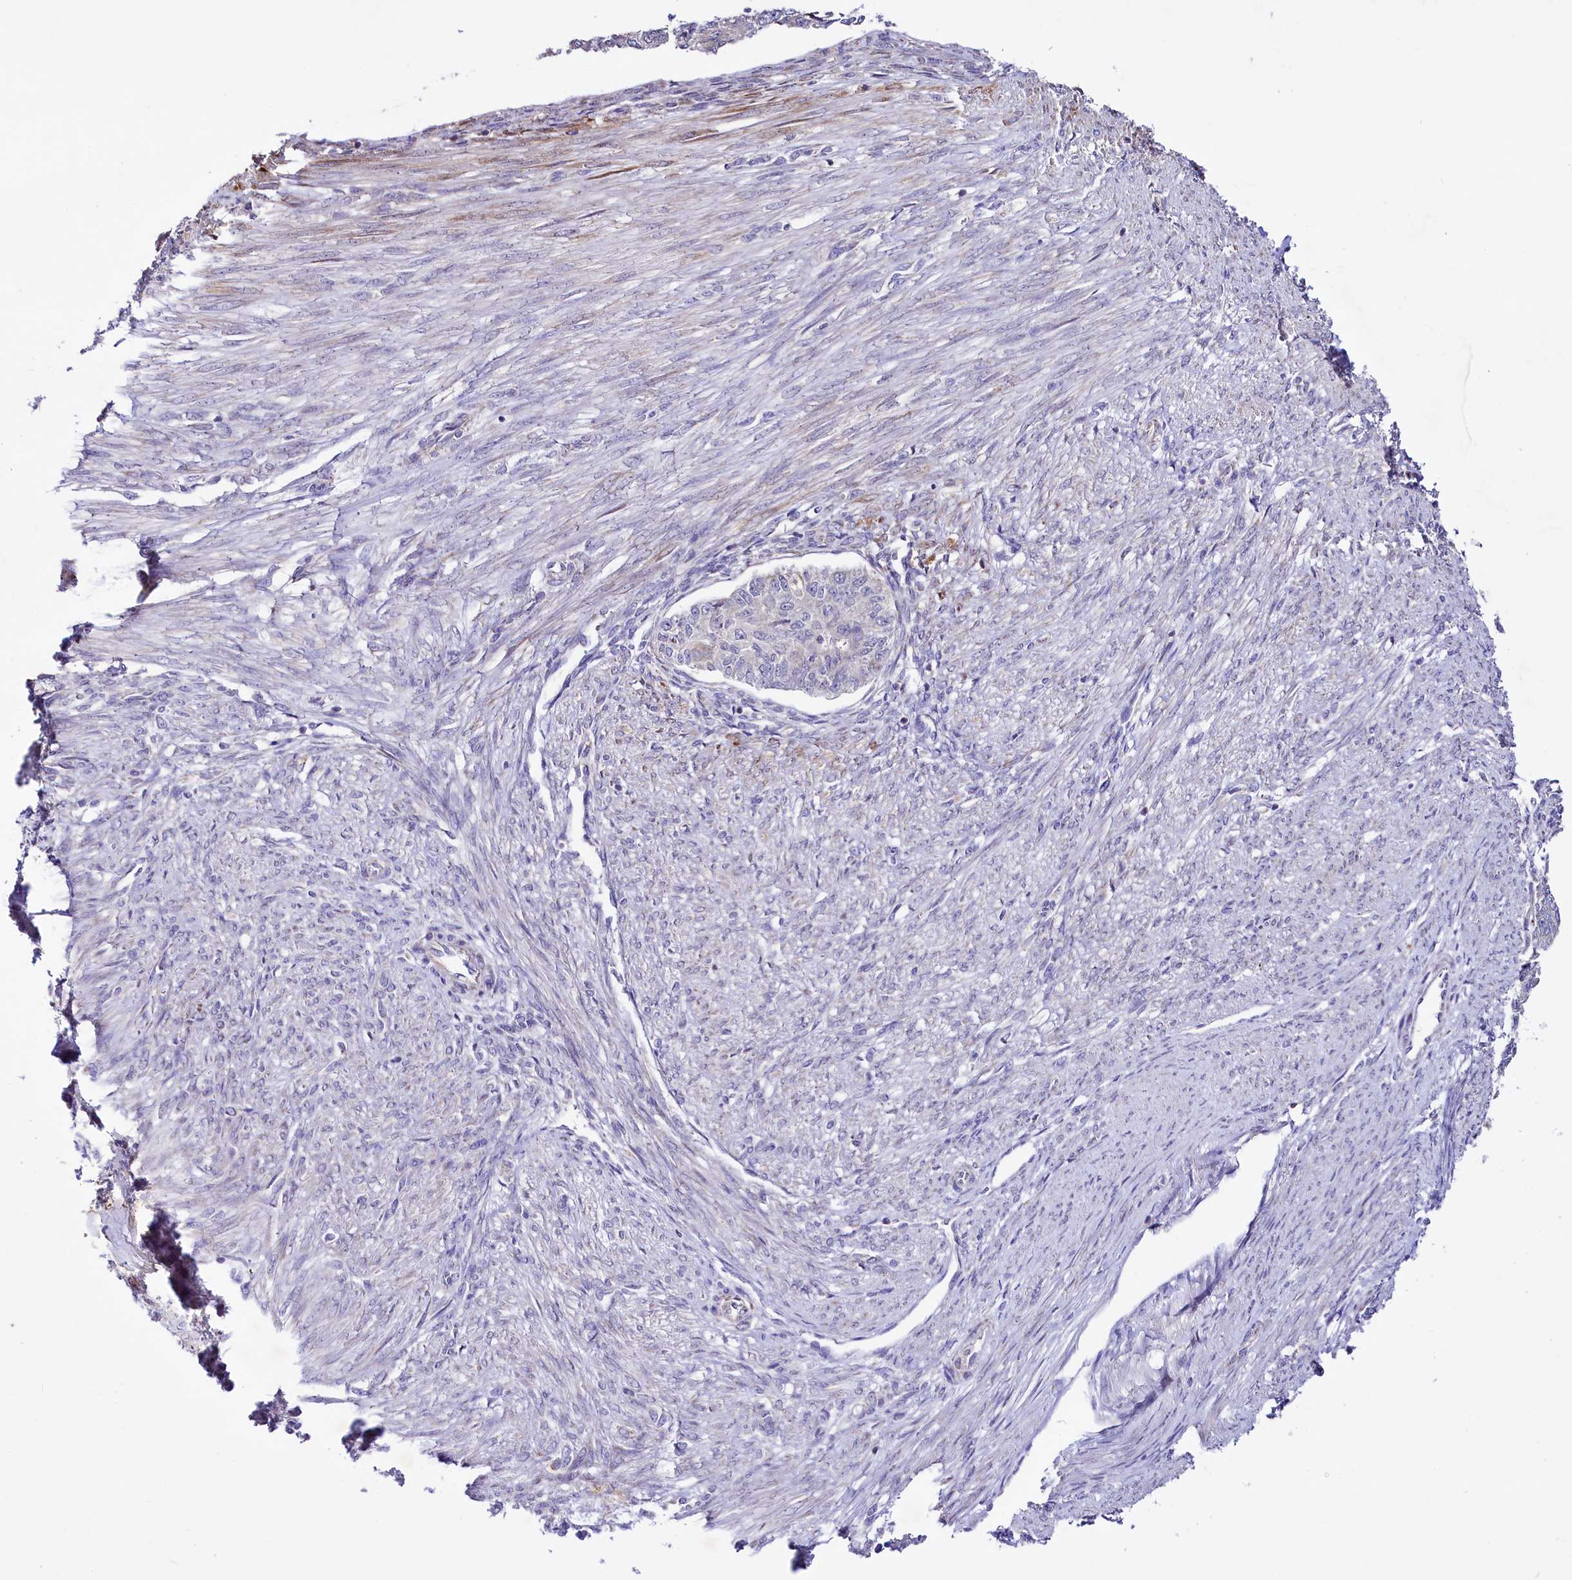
{"staining": {"intensity": "negative", "quantity": "none", "location": "none"}, "tissue": "endometrial cancer", "cell_type": "Tumor cells", "image_type": "cancer", "snomed": [{"axis": "morphology", "description": "Adenocarcinoma, NOS"}, {"axis": "topography", "description": "Endometrium"}], "caption": "This is a photomicrograph of IHC staining of endometrial cancer (adenocarcinoma), which shows no staining in tumor cells.", "gene": "CEP295", "patient": {"sex": "female", "age": 32}}